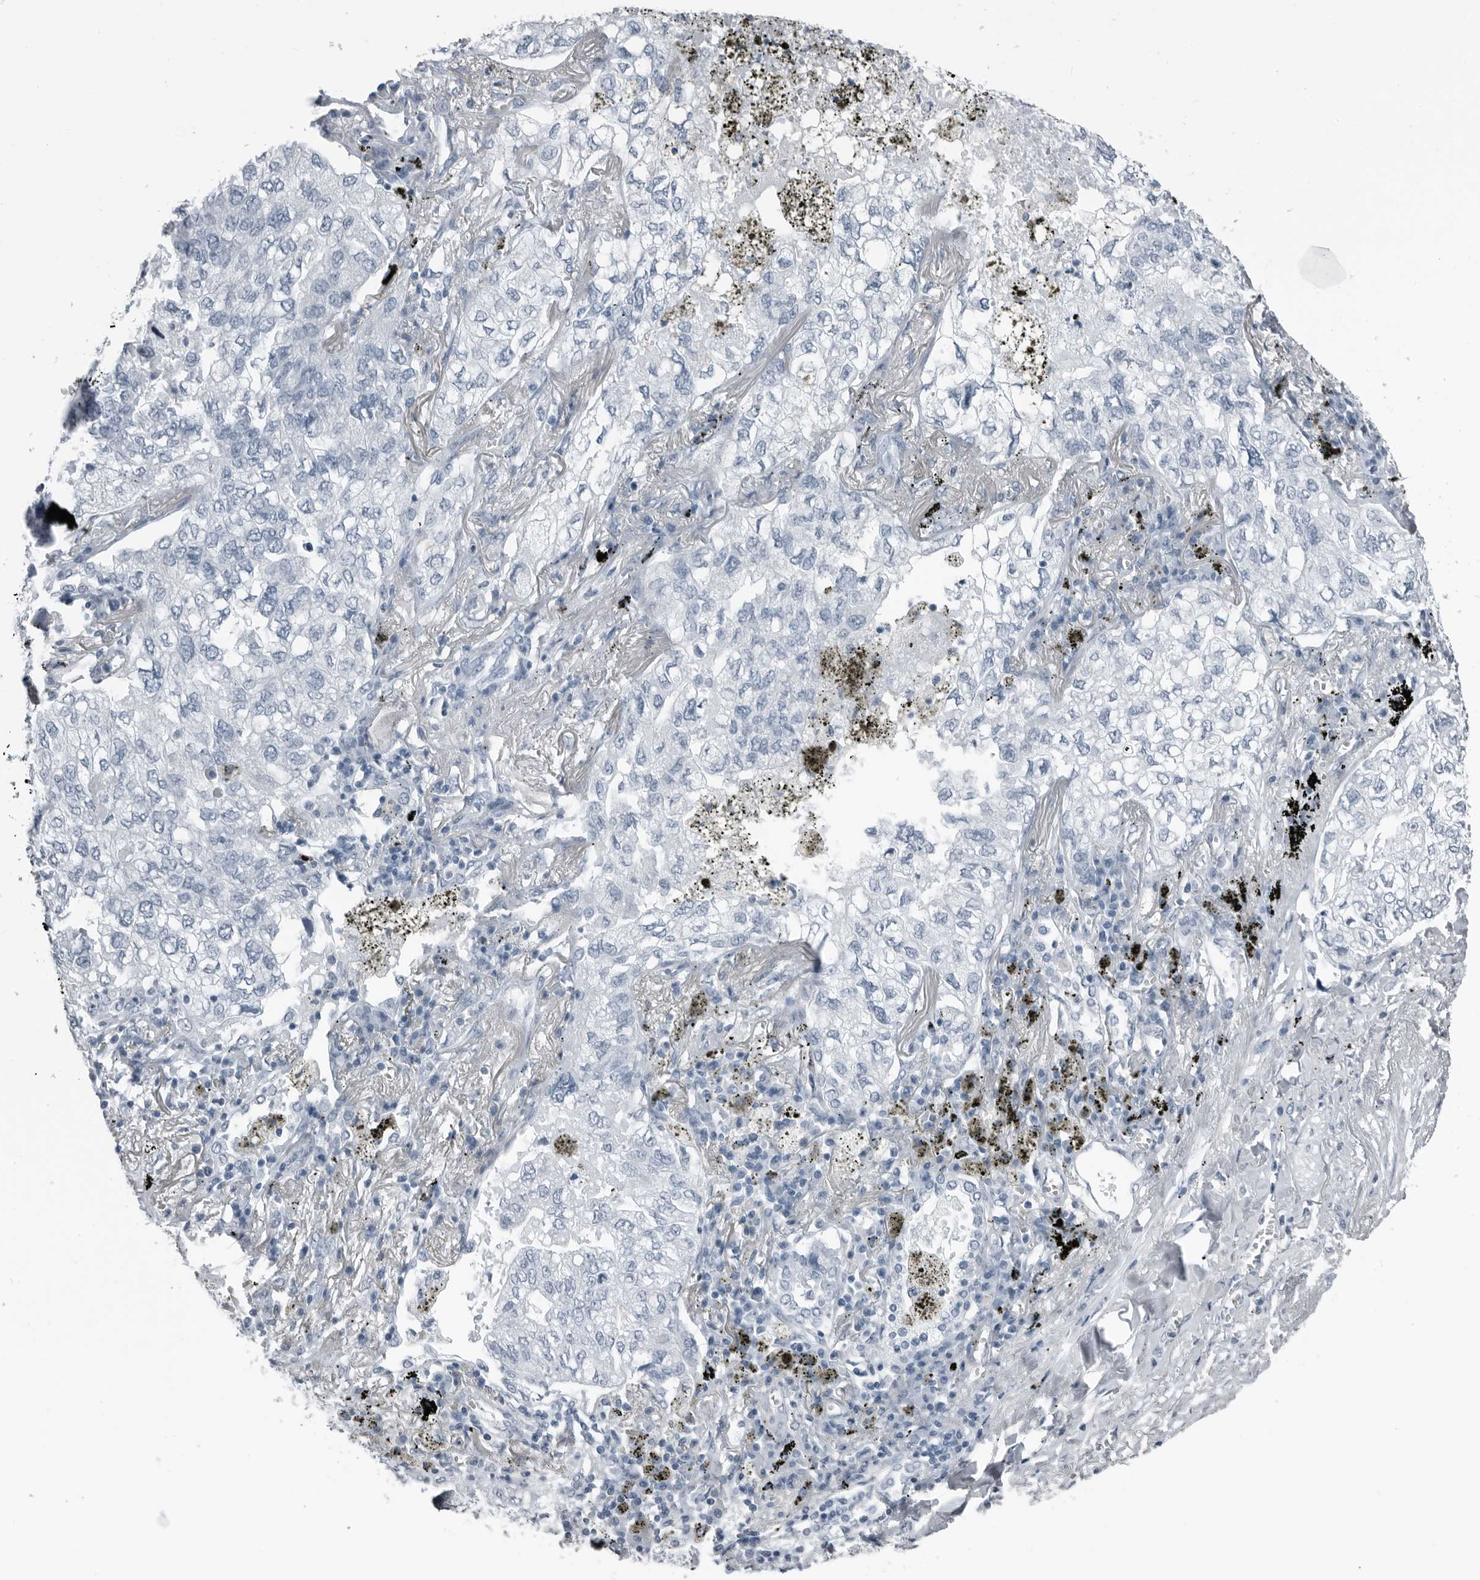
{"staining": {"intensity": "negative", "quantity": "none", "location": "none"}, "tissue": "lung cancer", "cell_type": "Tumor cells", "image_type": "cancer", "snomed": [{"axis": "morphology", "description": "Adenocarcinoma, NOS"}, {"axis": "topography", "description": "Lung"}], "caption": "Immunohistochemistry image of neoplastic tissue: lung cancer stained with DAB (3,3'-diaminobenzidine) demonstrates no significant protein expression in tumor cells.", "gene": "PRSS1", "patient": {"sex": "male", "age": 65}}